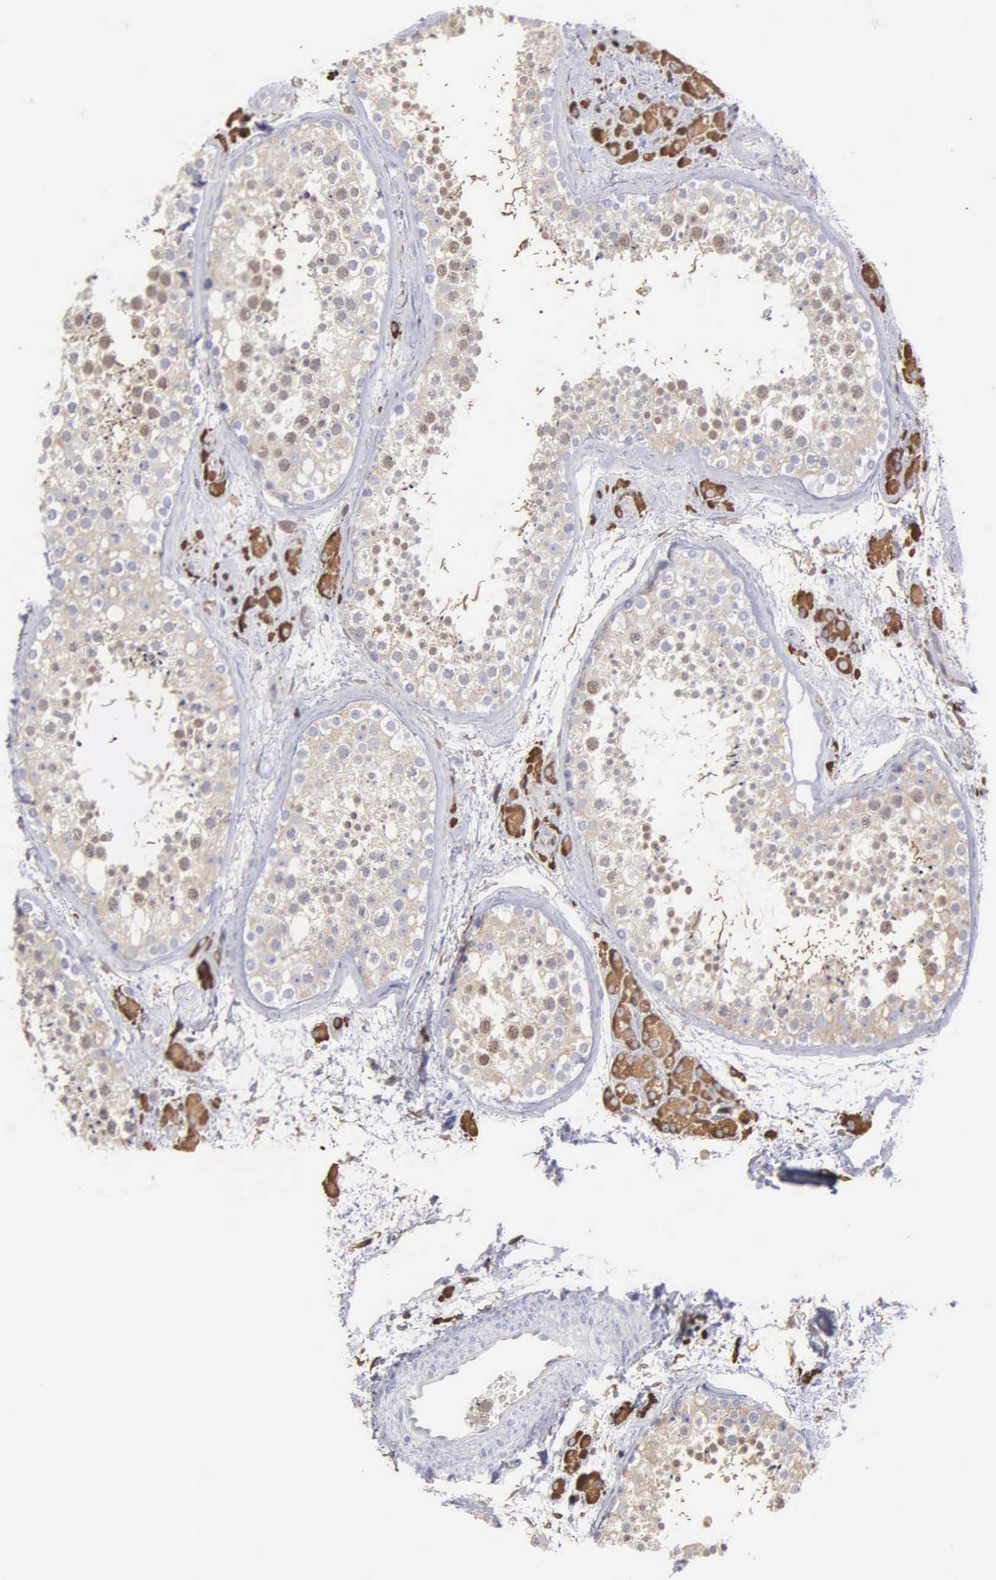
{"staining": {"intensity": "weak", "quantity": "25%-75%", "location": "cytoplasmic/membranous"}, "tissue": "testis", "cell_type": "Cells in seminiferous ducts", "image_type": "normal", "snomed": [{"axis": "morphology", "description": "Normal tissue, NOS"}, {"axis": "topography", "description": "Testis"}], "caption": "An immunohistochemistry (IHC) photomicrograph of unremarkable tissue is shown. Protein staining in brown shows weak cytoplasmic/membranous positivity in testis within cells in seminiferous ducts. (DAB (3,3'-diaminobenzidine) IHC with brightfield microscopy, high magnification).", "gene": "LIN52", "patient": {"sex": "male", "age": 38}}